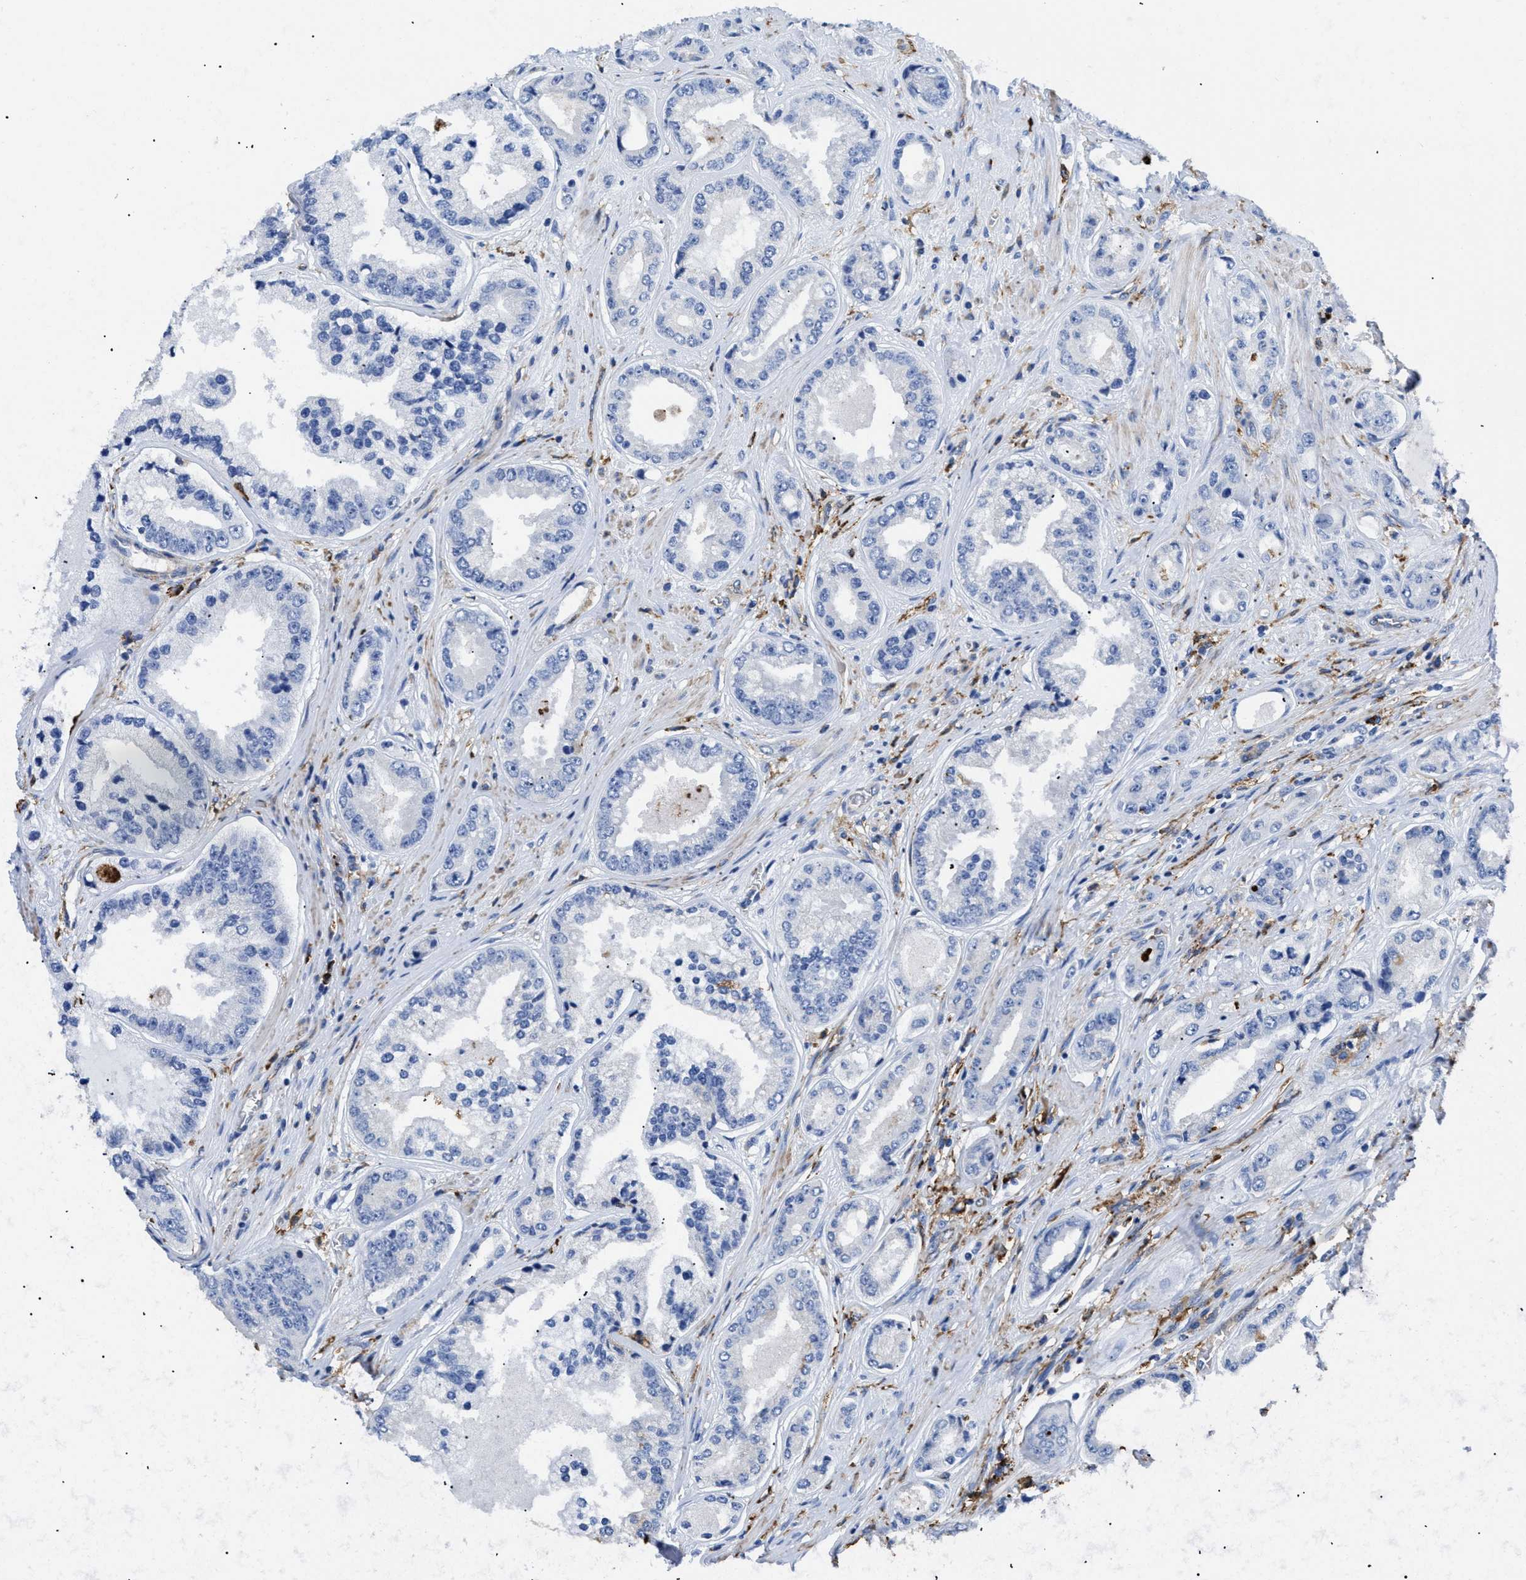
{"staining": {"intensity": "negative", "quantity": "none", "location": "none"}, "tissue": "prostate cancer", "cell_type": "Tumor cells", "image_type": "cancer", "snomed": [{"axis": "morphology", "description": "Adenocarcinoma, High grade"}, {"axis": "topography", "description": "Prostate"}], "caption": "Human prostate adenocarcinoma (high-grade) stained for a protein using immunohistochemistry demonstrates no staining in tumor cells.", "gene": "HLA-DPA1", "patient": {"sex": "male", "age": 61}}